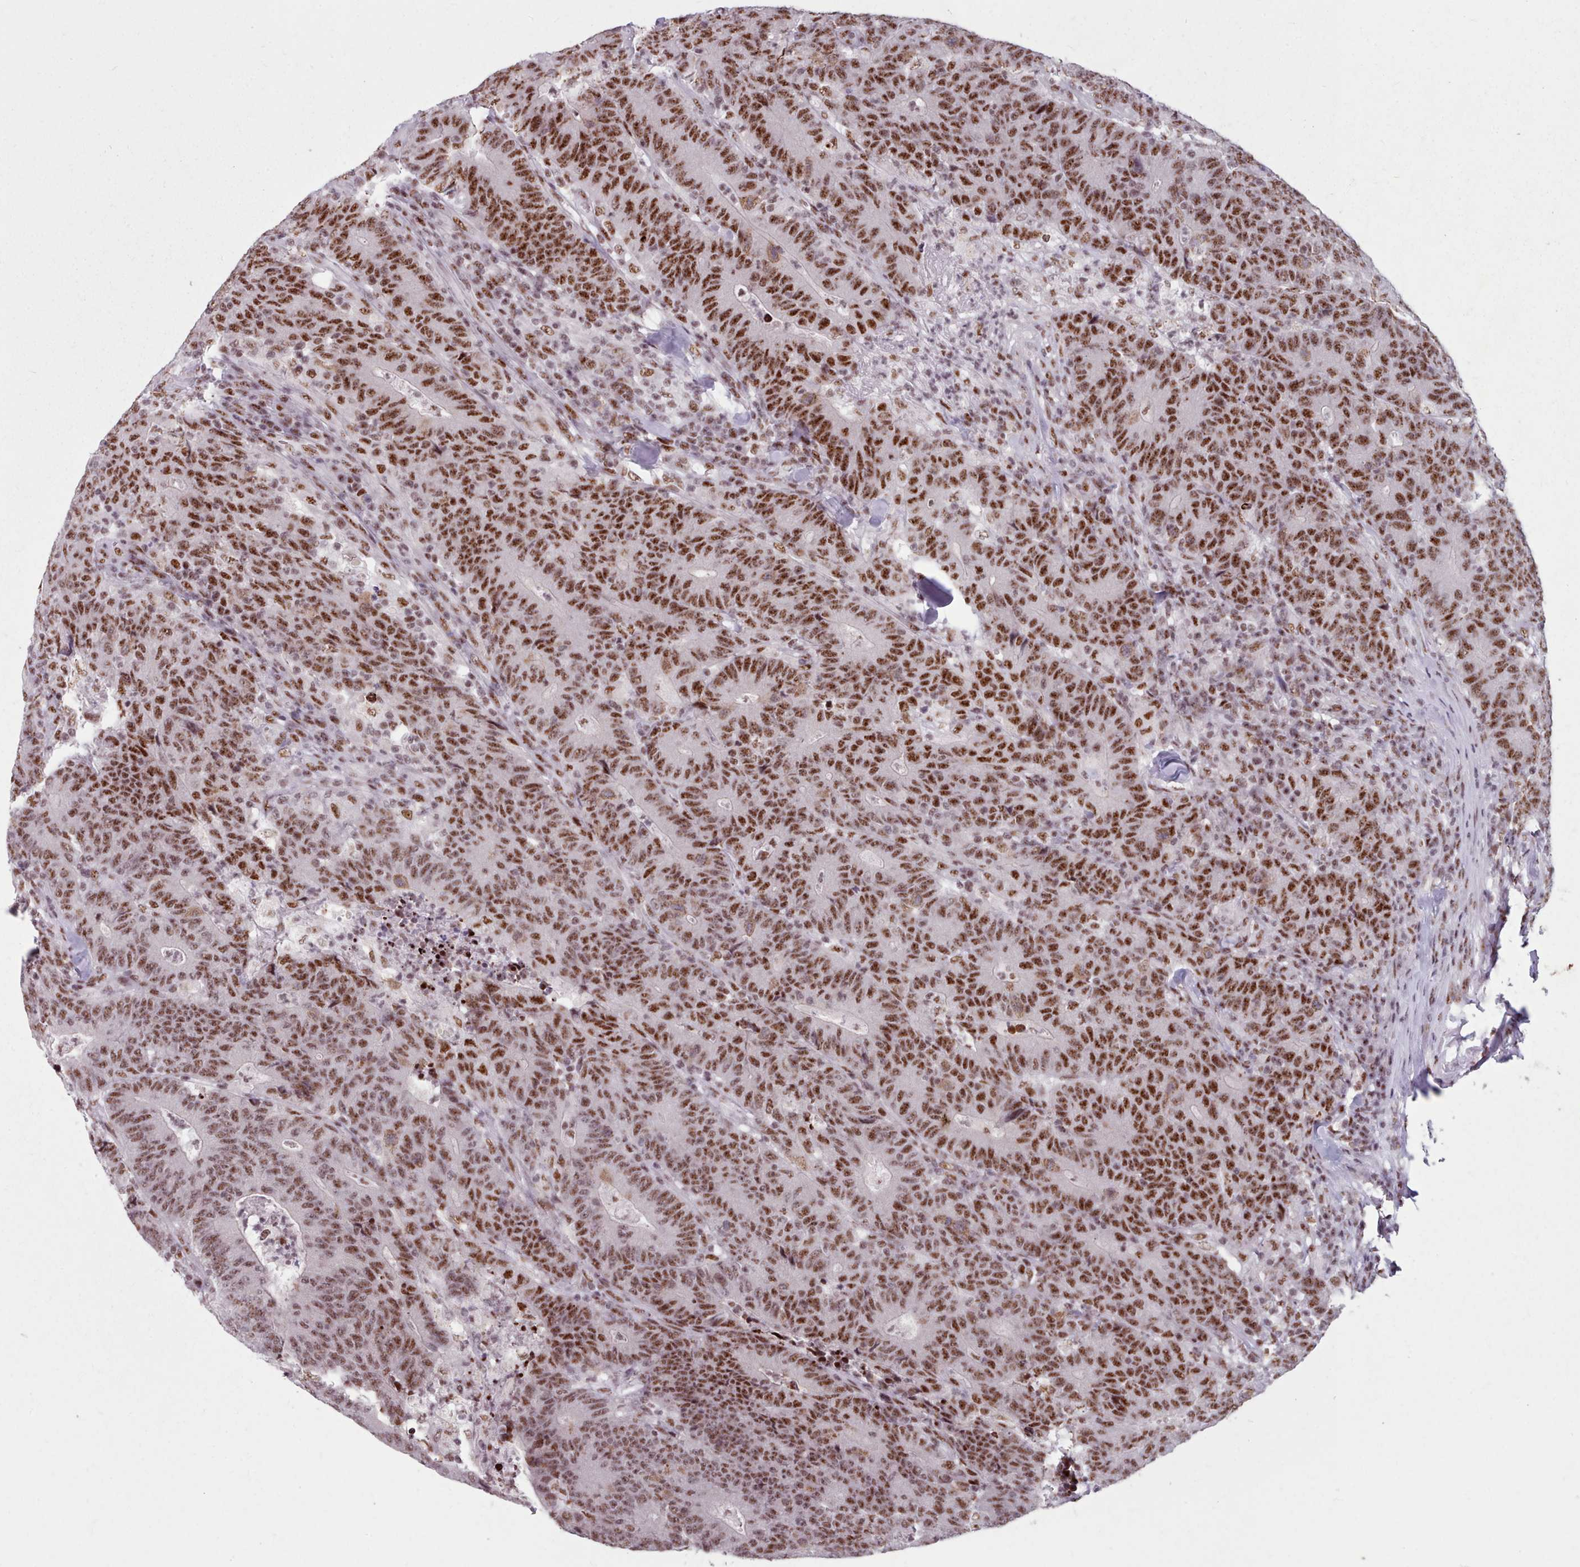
{"staining": {"intensity": "strong", "quantity": ">75%", "location": "nuclear"}, "tissue": "colorectal cancer", "cell_type": "Tumor cells", "image_type": "cancer", "snomed": [{"axis": "morphology", "description": "Adenocarcinoma, NOS"}, {"axis": "topography", "description": "Colon"}], "caption": "Tumor cells display high levels of strong nuclear expression in about >75% of cells in colorectal cancer.", "gene": "SRRM1", "patient": {"sex": "female", "age": 75}}